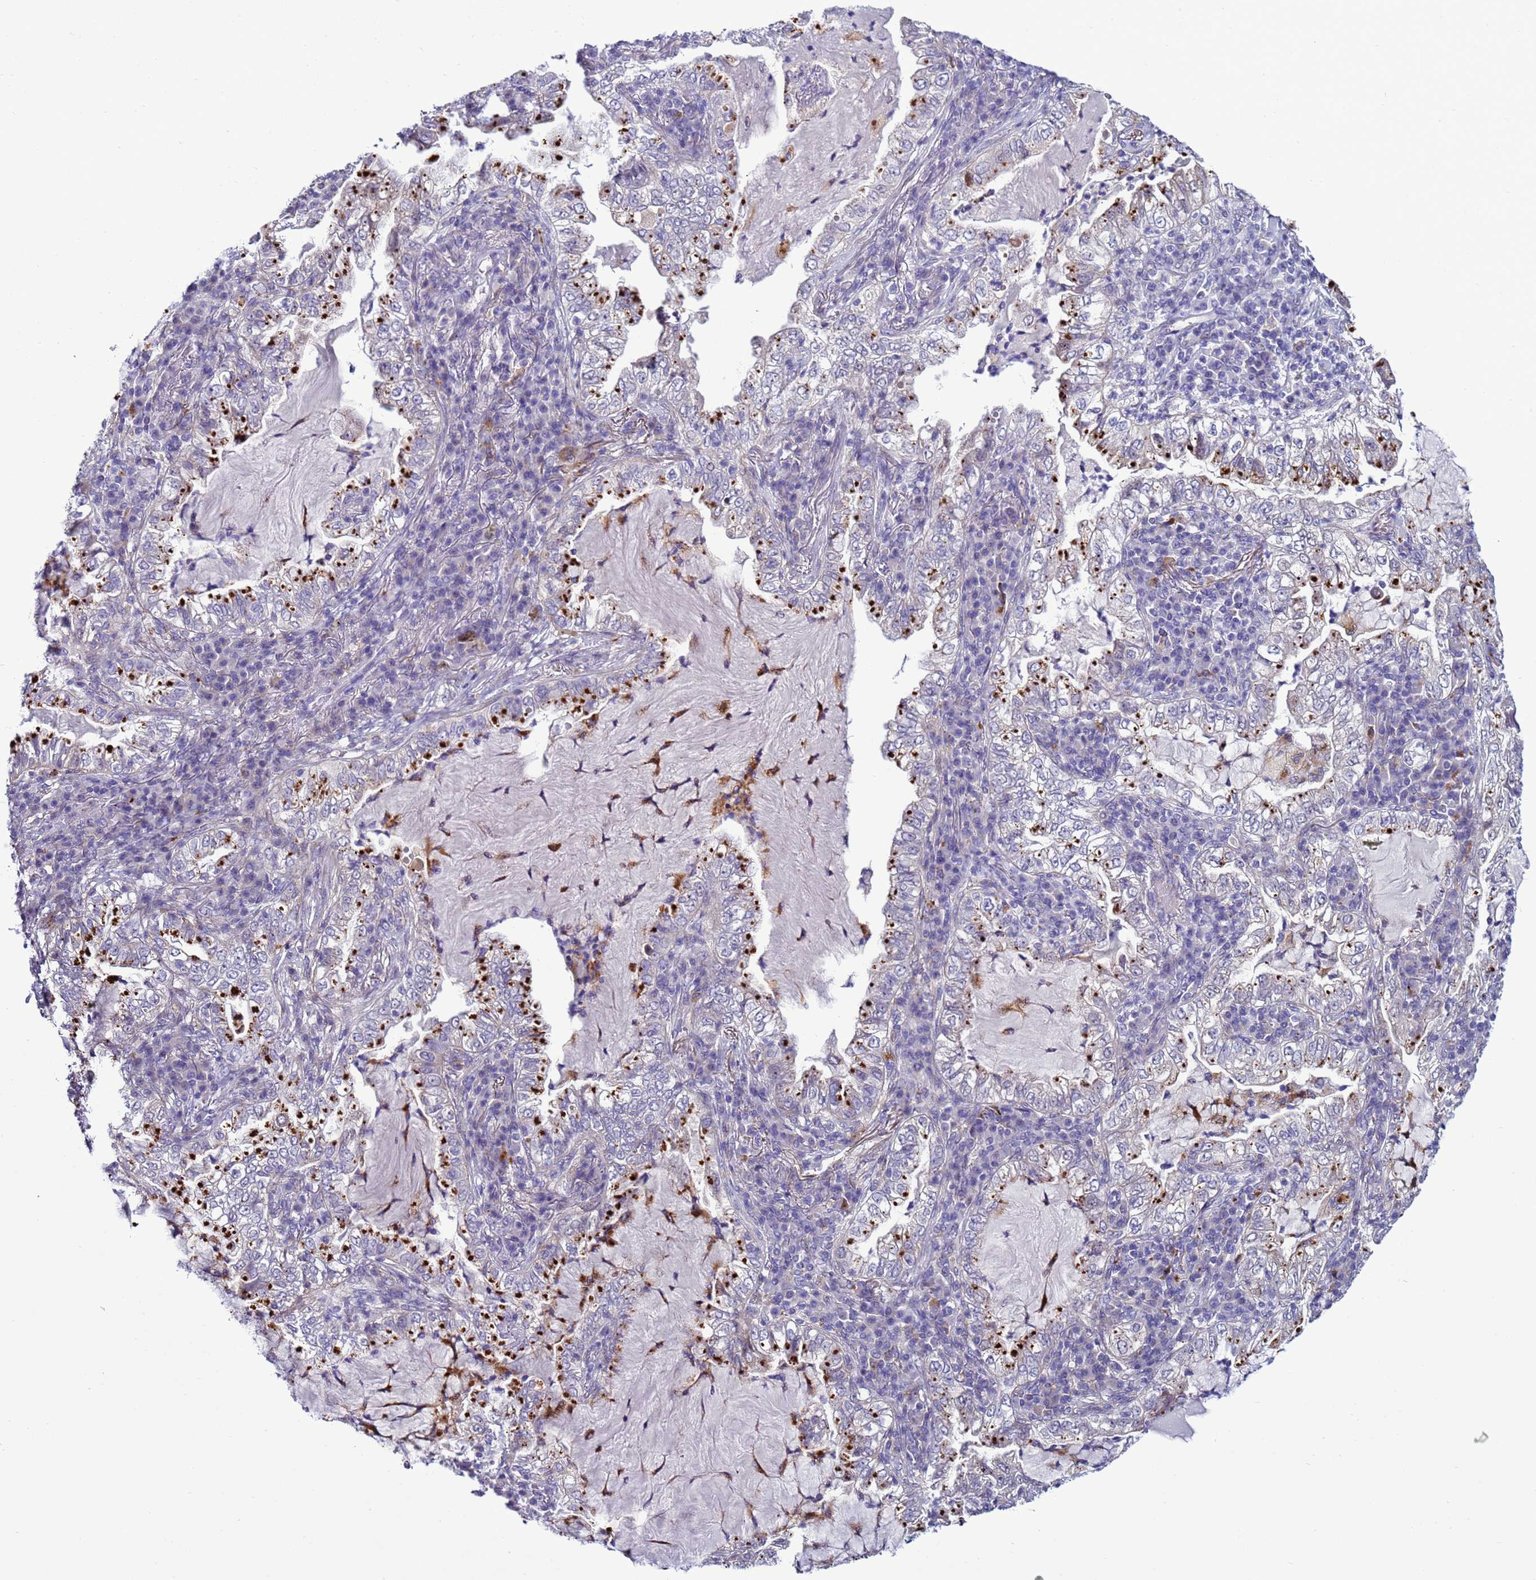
{"staining": {"intensity": "strong", "quantity": "<25%", "location": "cytoplasmic/membranous"}, "tissue": "lung cancer", "cell_type": "Tumor cells", "image_type": "cancer", "snomed": [{"axis": "morphology", "description": "Adenocarcinoma, NOS"}, {"axis": "topography", "description": "Lung"}], "caption": "Protein staining reveals strong cytoplasmic/membranous expression in about <25% of tumor cells in lung adenocarcinoma.", "gene": "NAT2", "patient": {"sex": "female", "age": 73}}